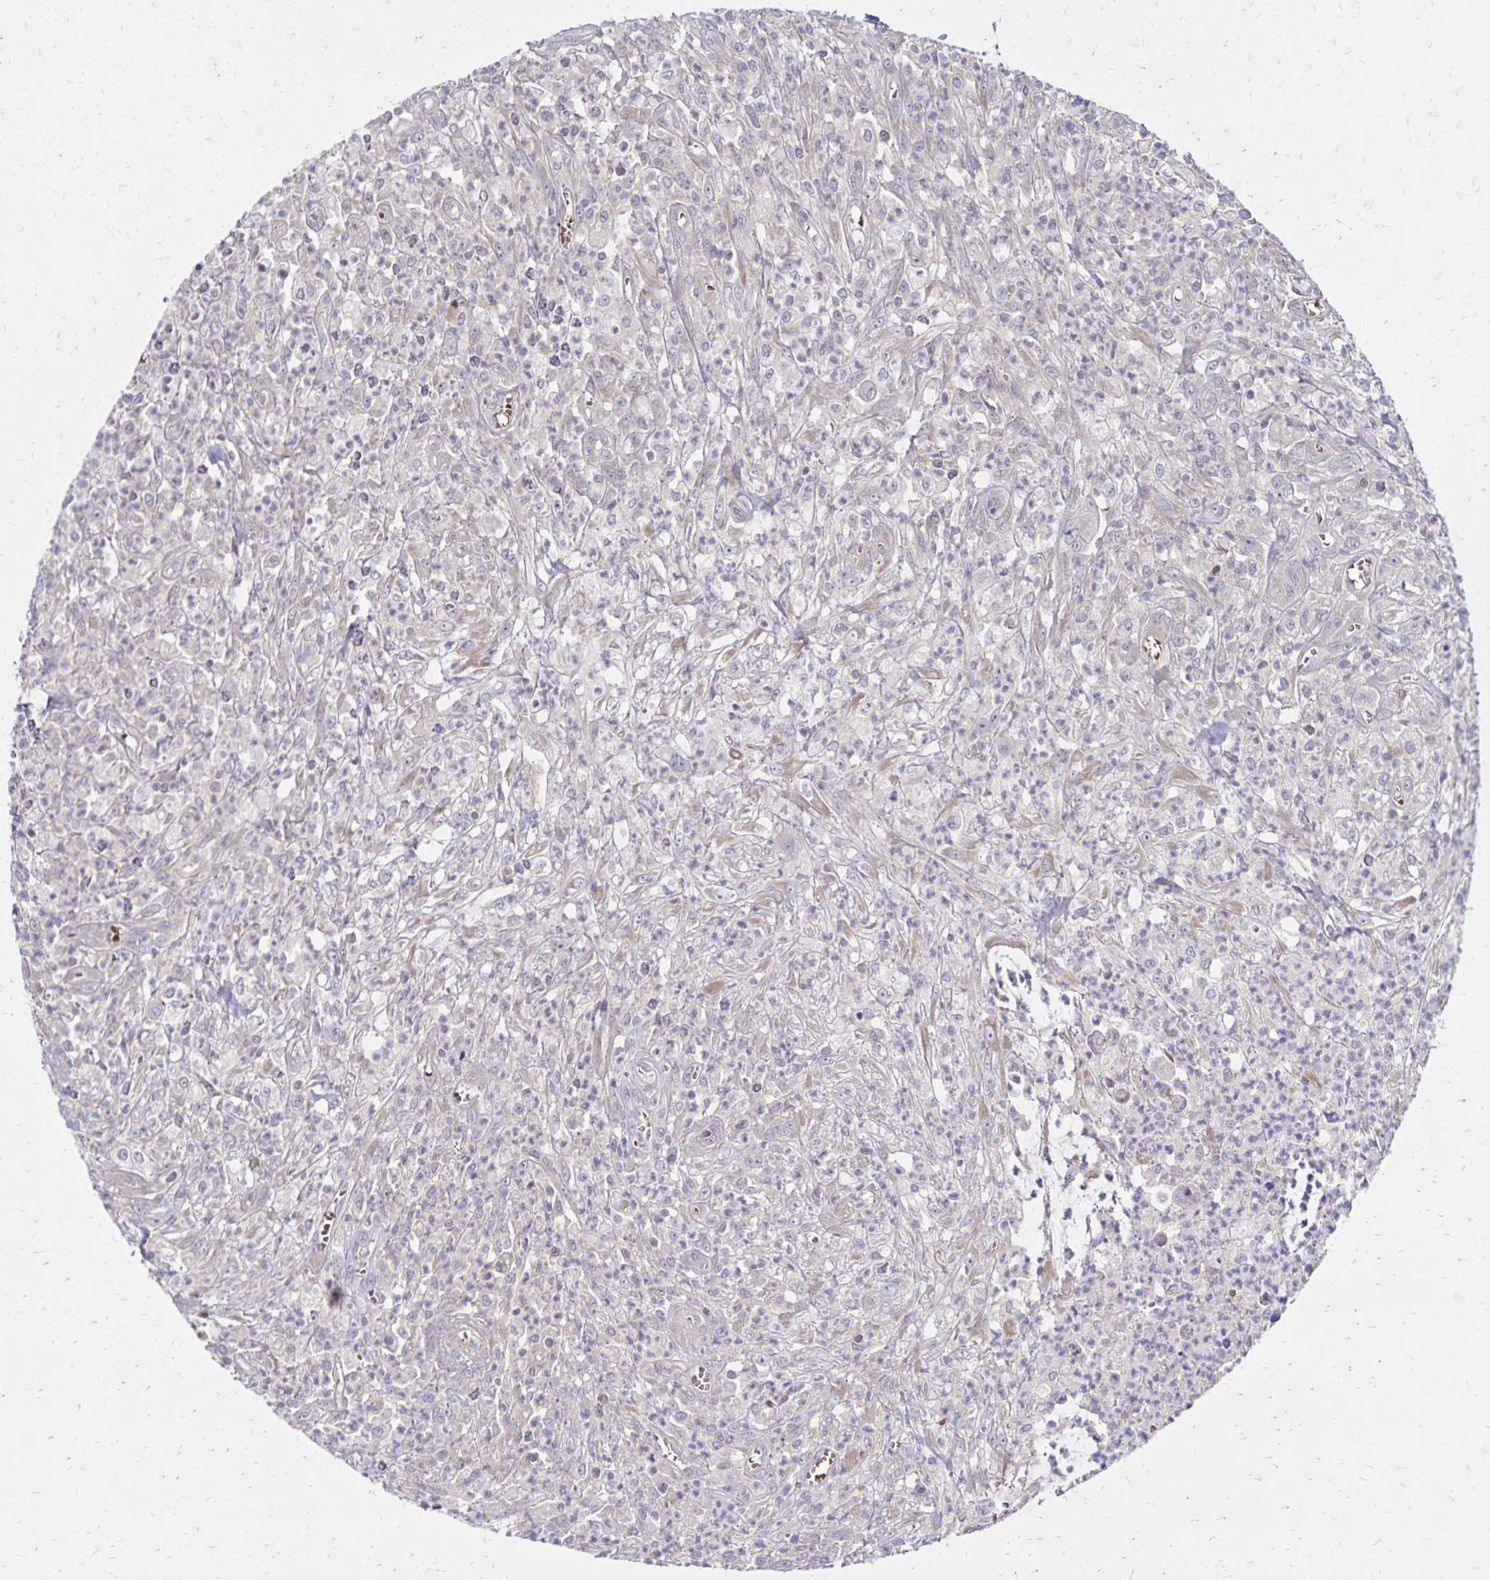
{"staining": {"intensity": "negative", "quantity": "none", "location": "none"}, "tissue": "colorectal cancer", "cell_type": "Tumor cells", "image_type": "cancer", "snomed": [{"axis": "morphology", "description": "Normal tissue, NOS"}, {"axis": "morphology", "description": "Adenocarcinoma, NOS"}, {"axis": "topography", "description": "Colon"}], "caption": "High power microscopy micrograph of an IHC image of colorectal adenocarcinoma, revealing no significant expression in tumor cells.", "gene": "FSD1", "patient": {"sex": "male", "age": 65}}